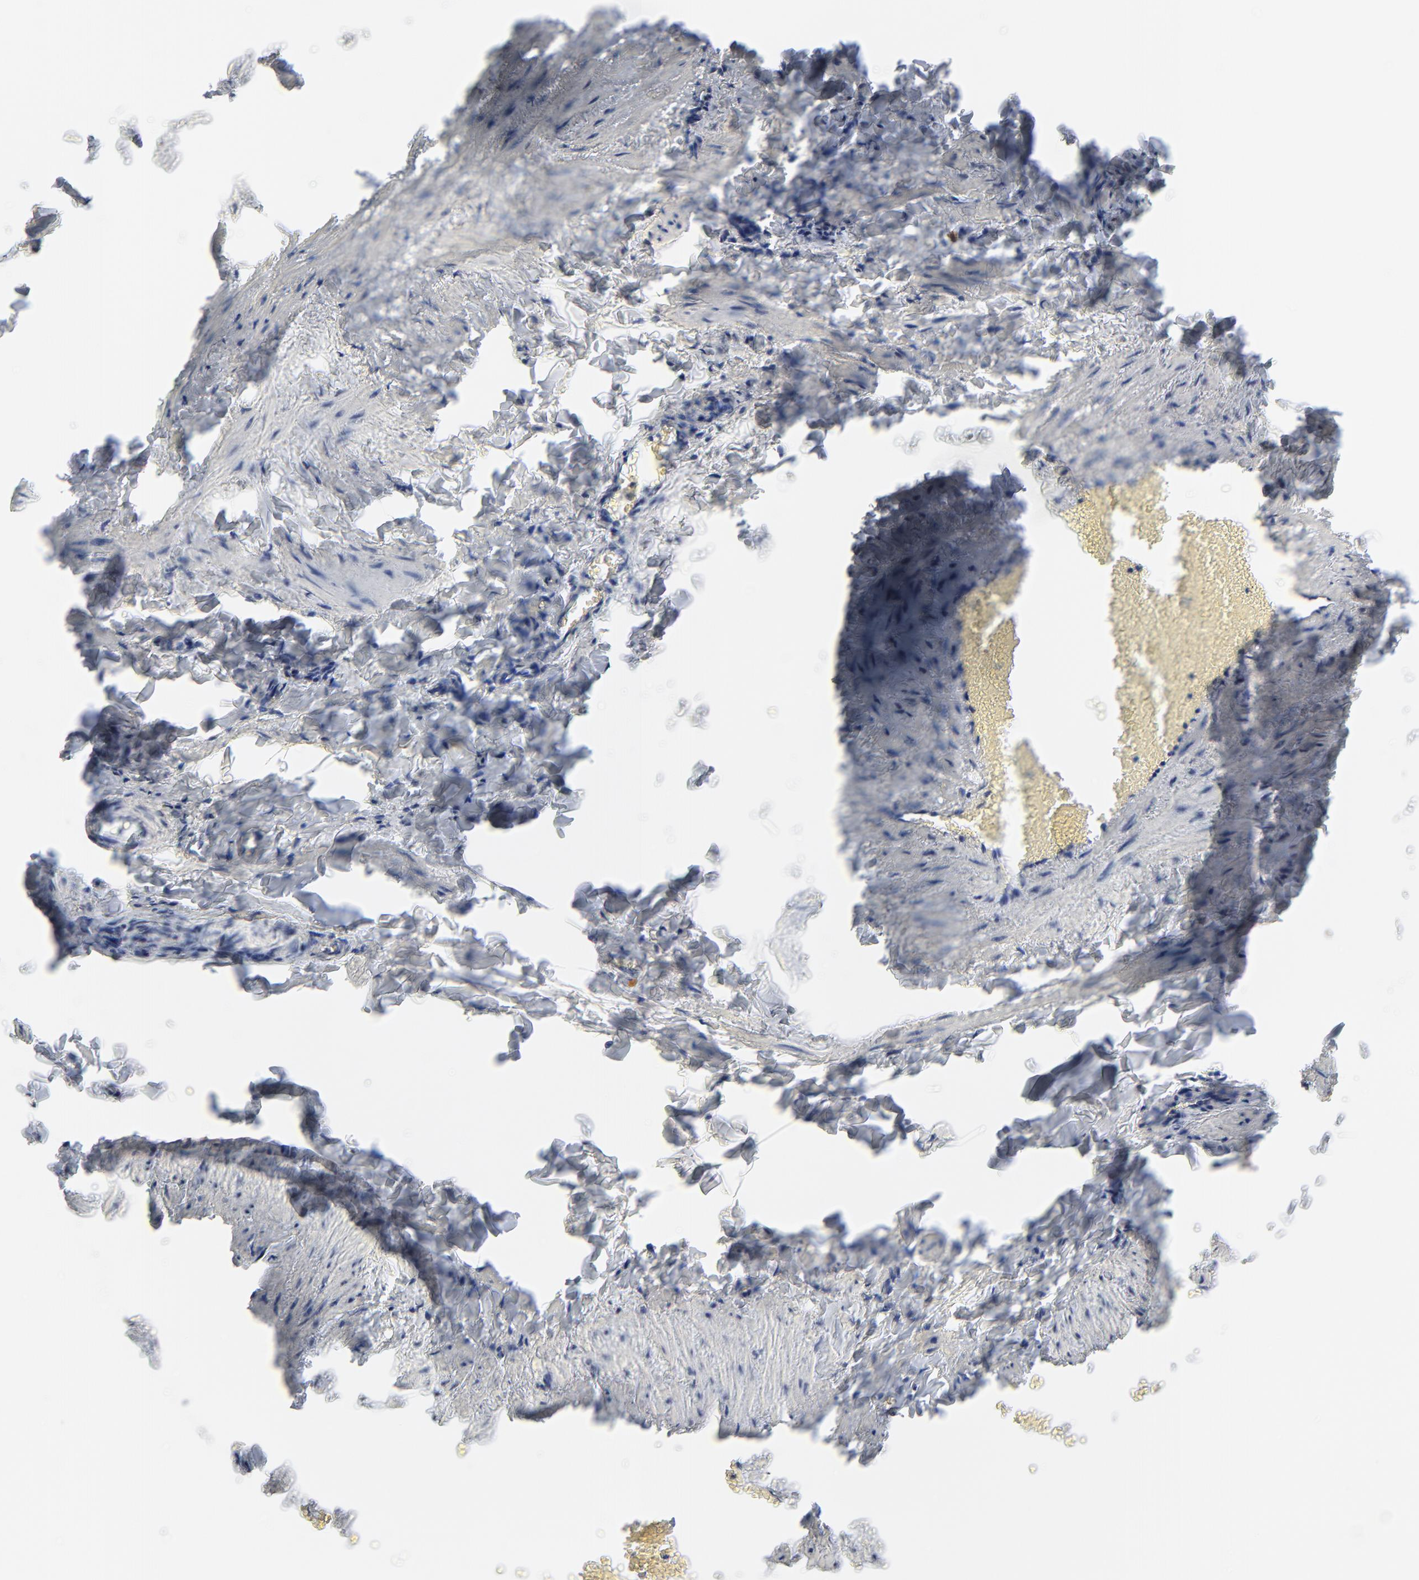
{"staining": {"intensity": "negative", "quantity": "none", "location": "none"}, "tissue": "adipose tissue", "cell_type": "Adipocytes", "image_type": "normal", "snomed": [{"axis": "morphology", "description": "Normal tissue, NOS"}, {"axis": "topography", "description": "Vascular tissue"}], "caption": "Immunohistochemistry (IHC) micrograph of normal human adipose tissue stained for a protein (brown), which demonstrates no staining in adipocytes.", "gene": "FBXL5", "patient": {"sex": "male", "age": 41}}